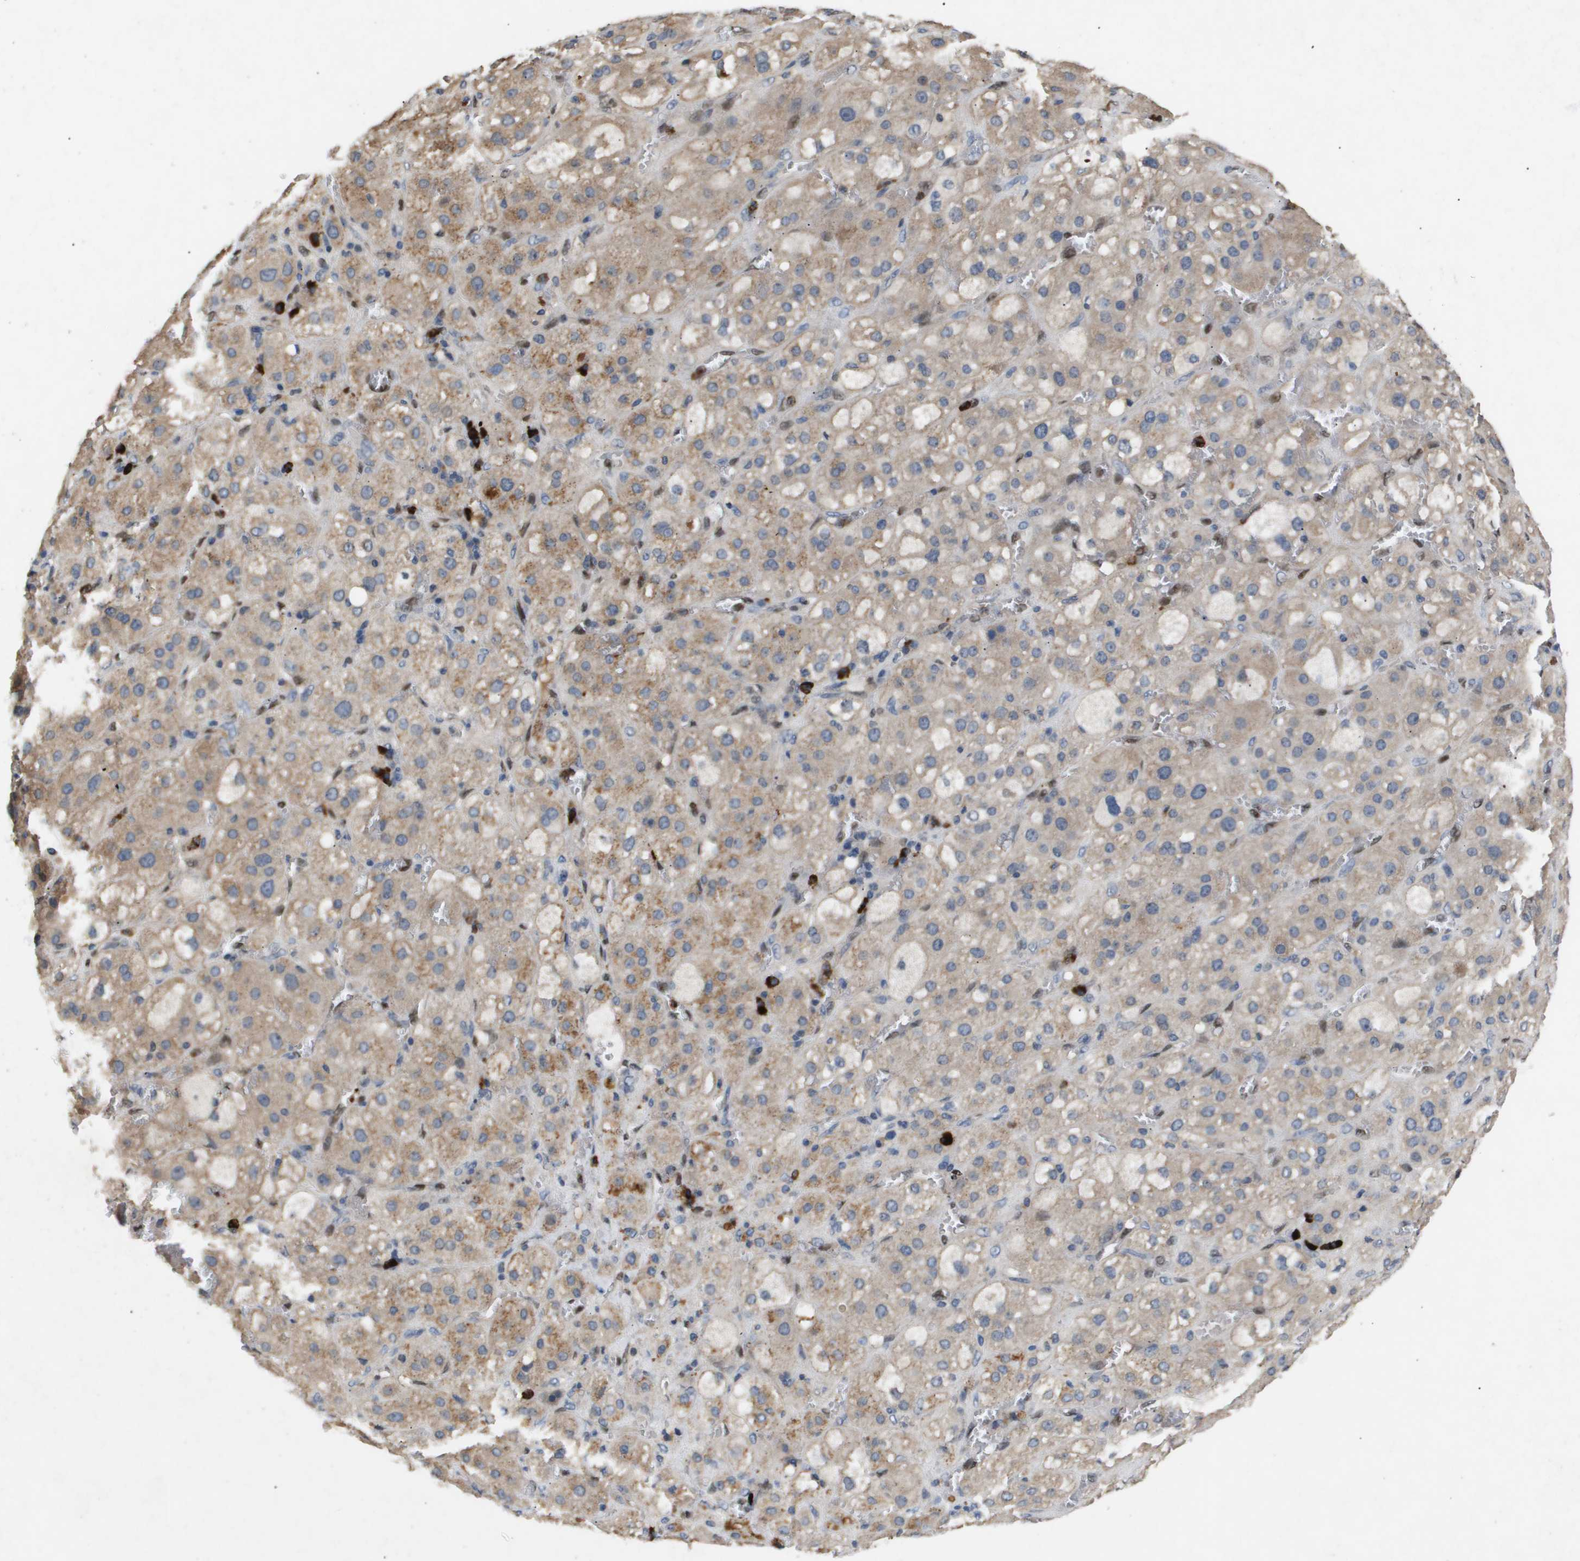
{"staining": {"intensity": "moderate", "quantity": "25%-75%", "location": "cytoplasmic/membranous"}, "tissue": "adrenal gland", "cell_type": "Glandular cells", "image_type": "normal", "snomed": [{"axis": "morphology", "description": "Normal tissue, NOS"}, {"axis": "topography", "description": "Adrenal gland"}], "caption": "Immunohistochemistry (IHC) micrograph of benign adrenal gland: adrenal gland stained using immunohistochemistry shows medium levels of moderate protein expression localized specifically in the cytoplasmic/membranous of glandular cells, appearing as a cytoplasmic/membranous brown color.", "gene": "ERG", "patient": {"sex": "female", "age": 47}}